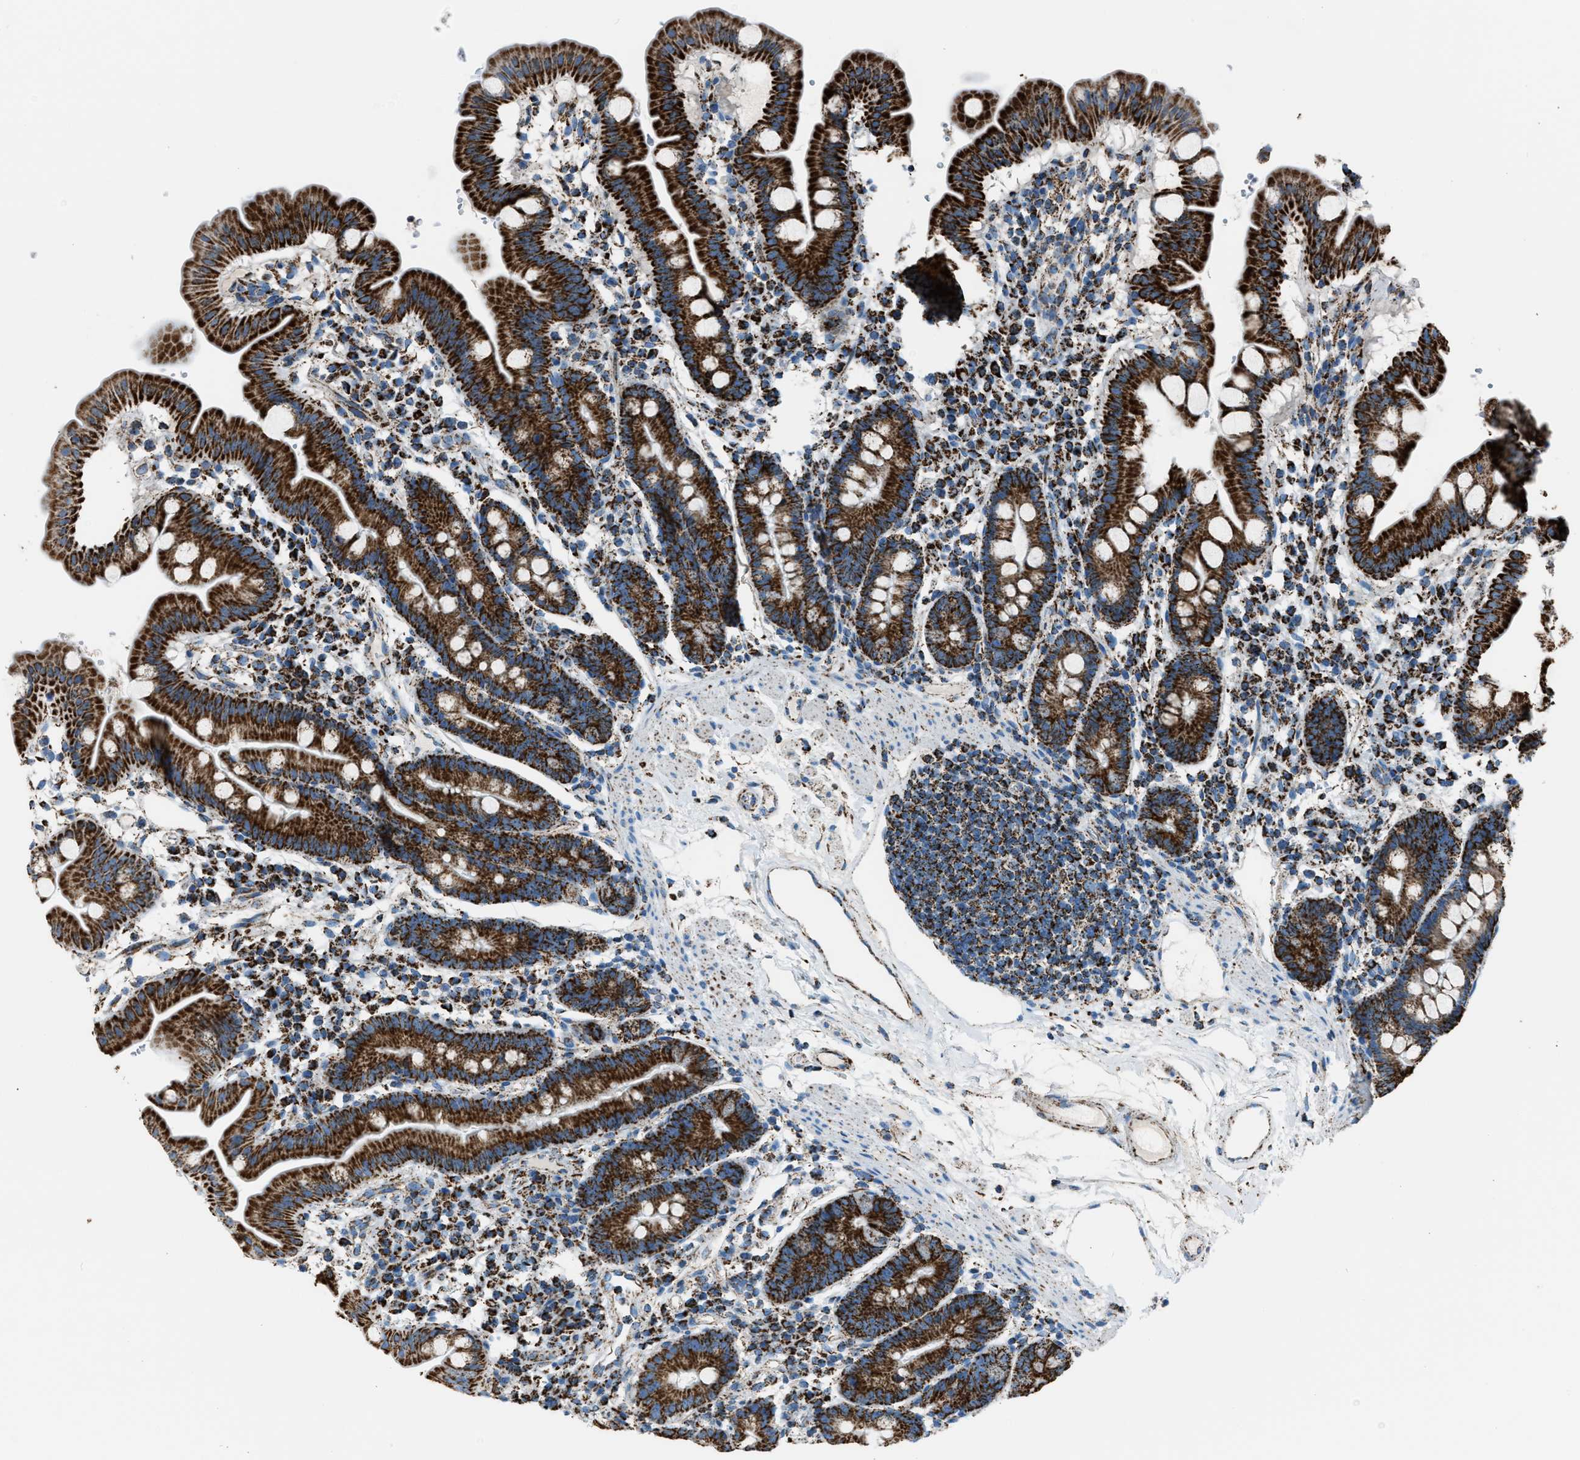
{"staining": {"intensity": "strong", "quantity": ">75%", "location": "cytoplasmic/membranous"}, "tissue": "duodenum", "cell_type": "Glandular cells", "image_type": "normal", "snomed": [{"axis": "morphology", "description": "Normal tissue, NOS"}, {"axis": "topography", "description": "Duodenum"}], "caption": "An image showing strong cytoplasmic/membranous expression in approximately >75% of glandular cells in normal duodenum, as visualized by brown immunohistochemical staining.", "gene": "MDH2", "patient": {"sex": "male", "age": 50}}